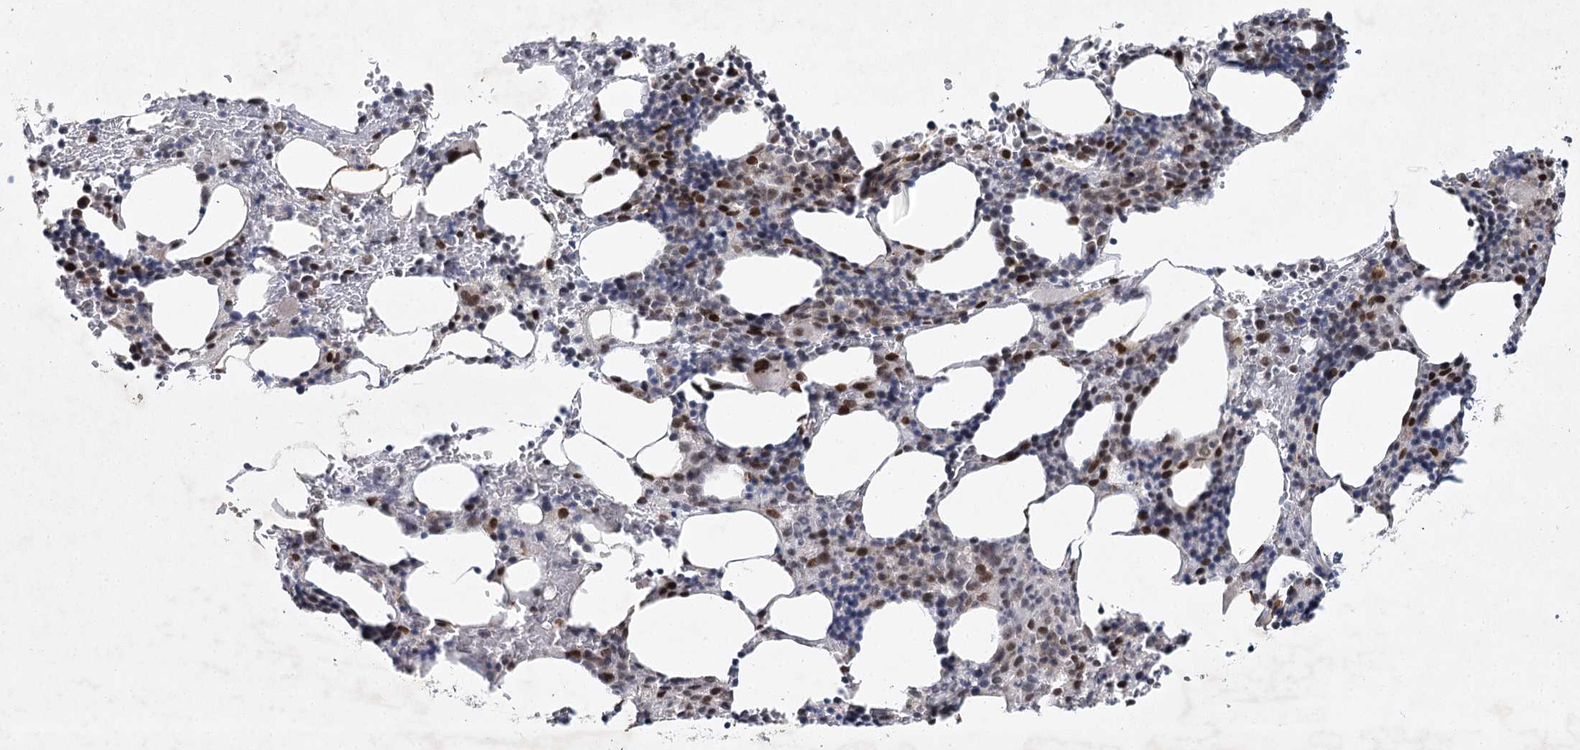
{"staining": {"intensity": "moderate", "quantity": "25%-75%", "location": "nuclear"}, "tissue": "bone marrow", "cell_type": "Hematopoietic cells", "image_type": "normal", "snomed": [{"axis": "morphology", "description": "Normal tissue, NOS"}, {"axis": "topography", "description": "Bone marrow"}], "caption": "Moderate nuclear protein positivity is present in approximately 25%-75% of hematopoietic cells in bone marrow.", "gene": "DCUN1D4", "patient": {"sex": "male", "age": 62}}